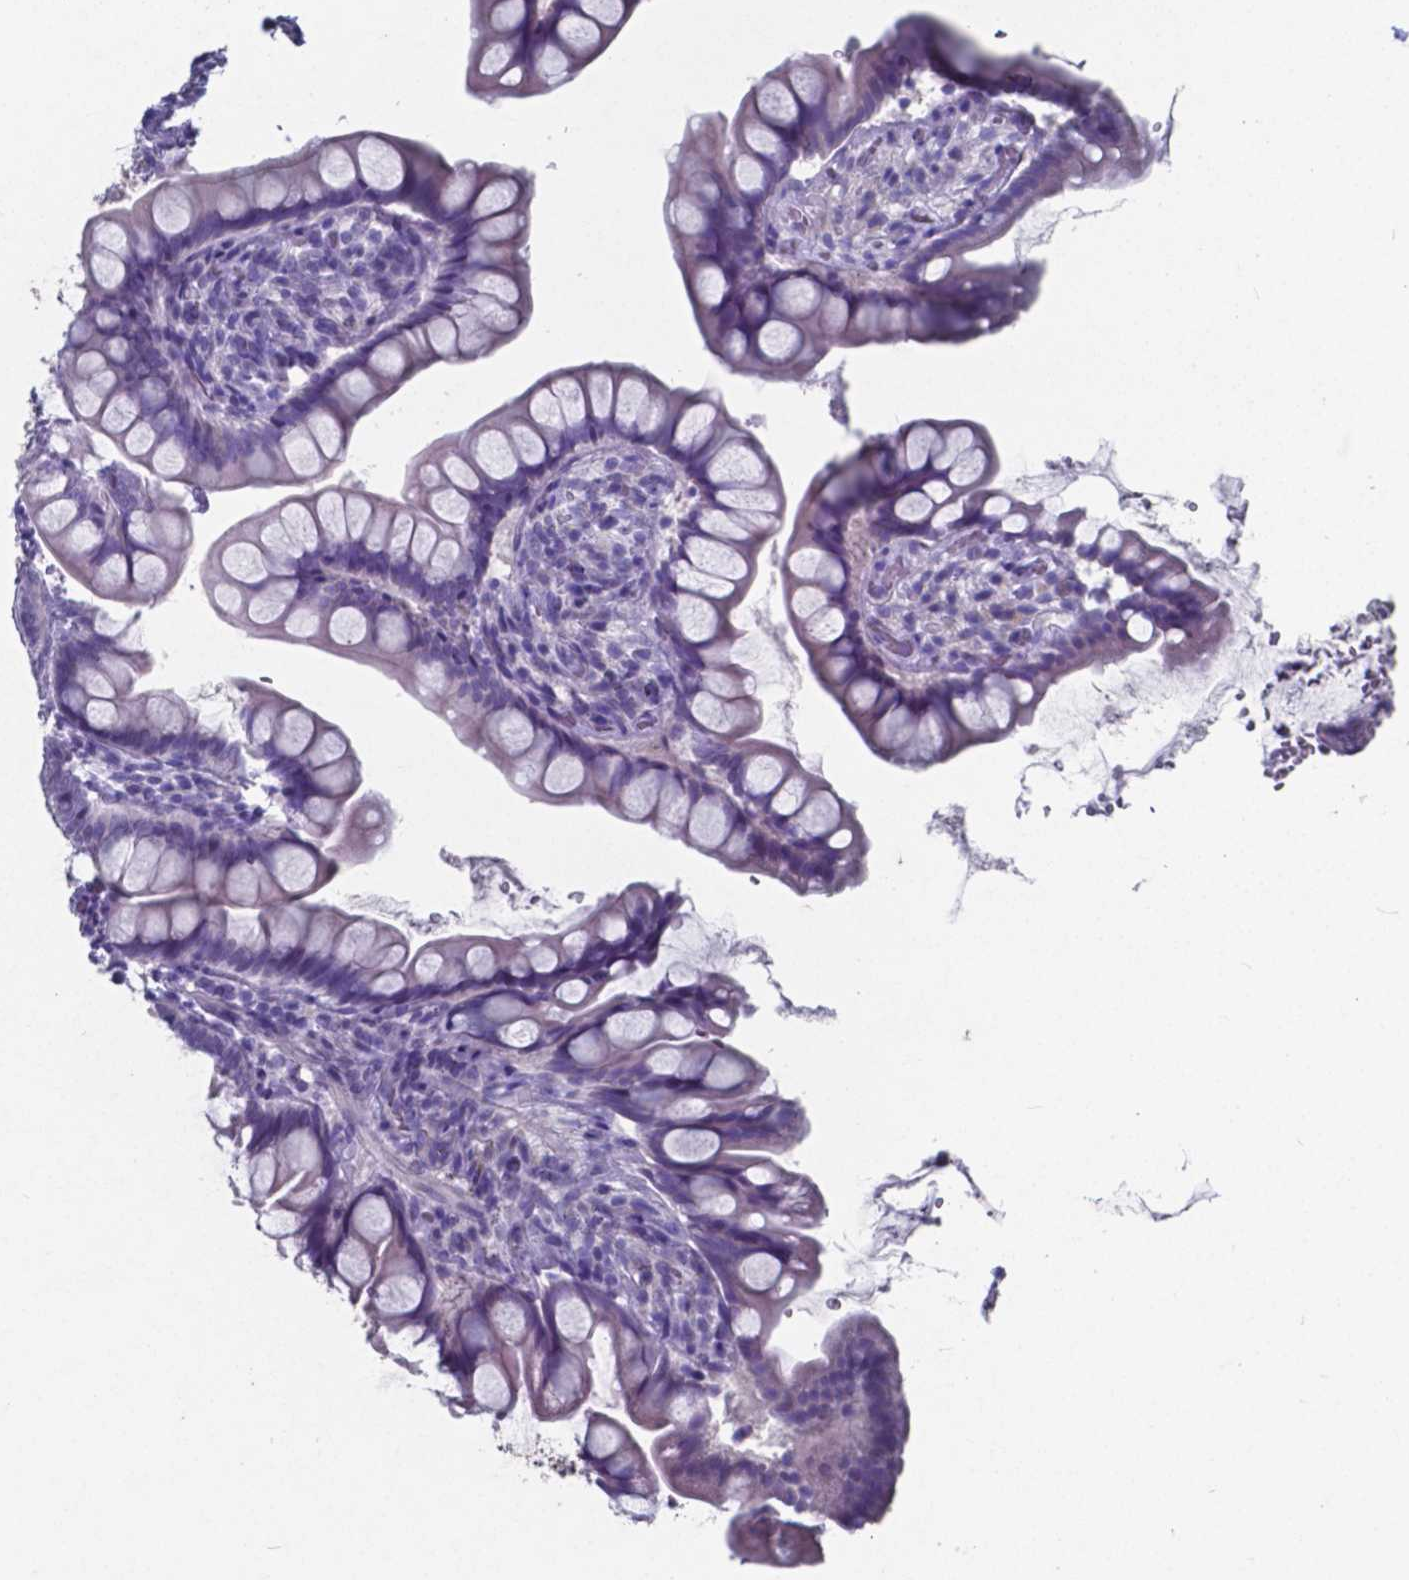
{"staining": {"intensity": "negative", "quantity": "none", "location": "none"}, "tissue": "small intestine", "cell_type": "Glandular cells", "image_type": "normal", "snomed": [{"axis": "morphology", "description": "Normal tissue, NOS"}, {"axis": "topography", "description": "Small intestine"}], "caption": "Glandular cells show no significant positivity in unremarkable small intestine. (DAB immunohistochemistry with hematoxylin counter stain).", "gene": "TTR", "patient": {"sex": "male", "age": 70}}